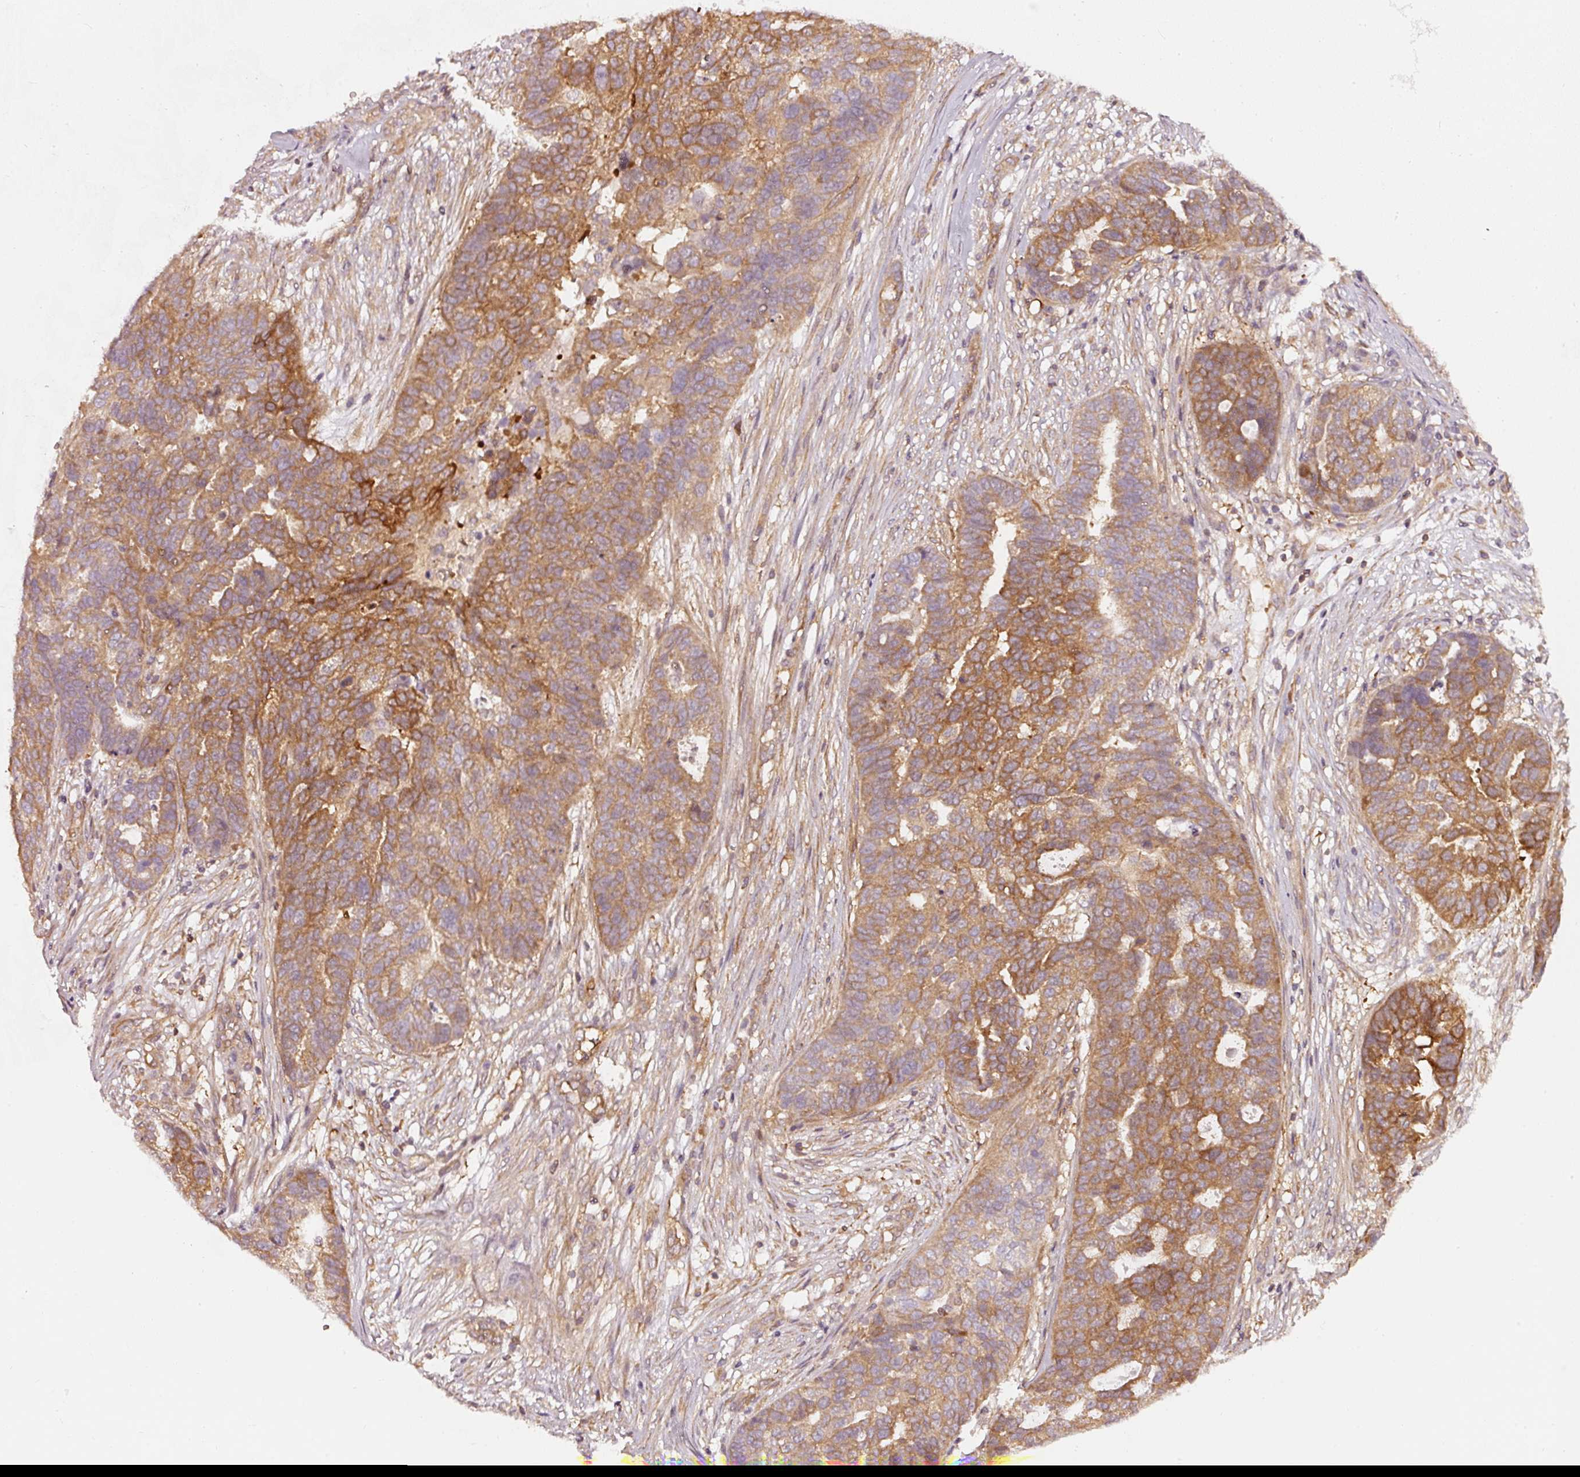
{"staining": {"intensity": "strong", "quantity": ">75%", "location": "cytoplasmic/membranous"}, "tissue": "ovarian cancer", "cell_type": "Tumor cells", "image_type": "cancer", "snomed": [{"axis": "morphology", "description": "Cystadenocarcinoma, serous, NOS"}, {"axis": "topography", "description": "Ovary"}], "caption": "Human ovarian cancer (serous cystadenocarcinoma) stained for a protein (brown) displays strong cytoplasmic/membranous positive expression in approximately >75% of tumor cells.", "gene": "ASMTL", "patient": {"sex": "female", "age": 59}}